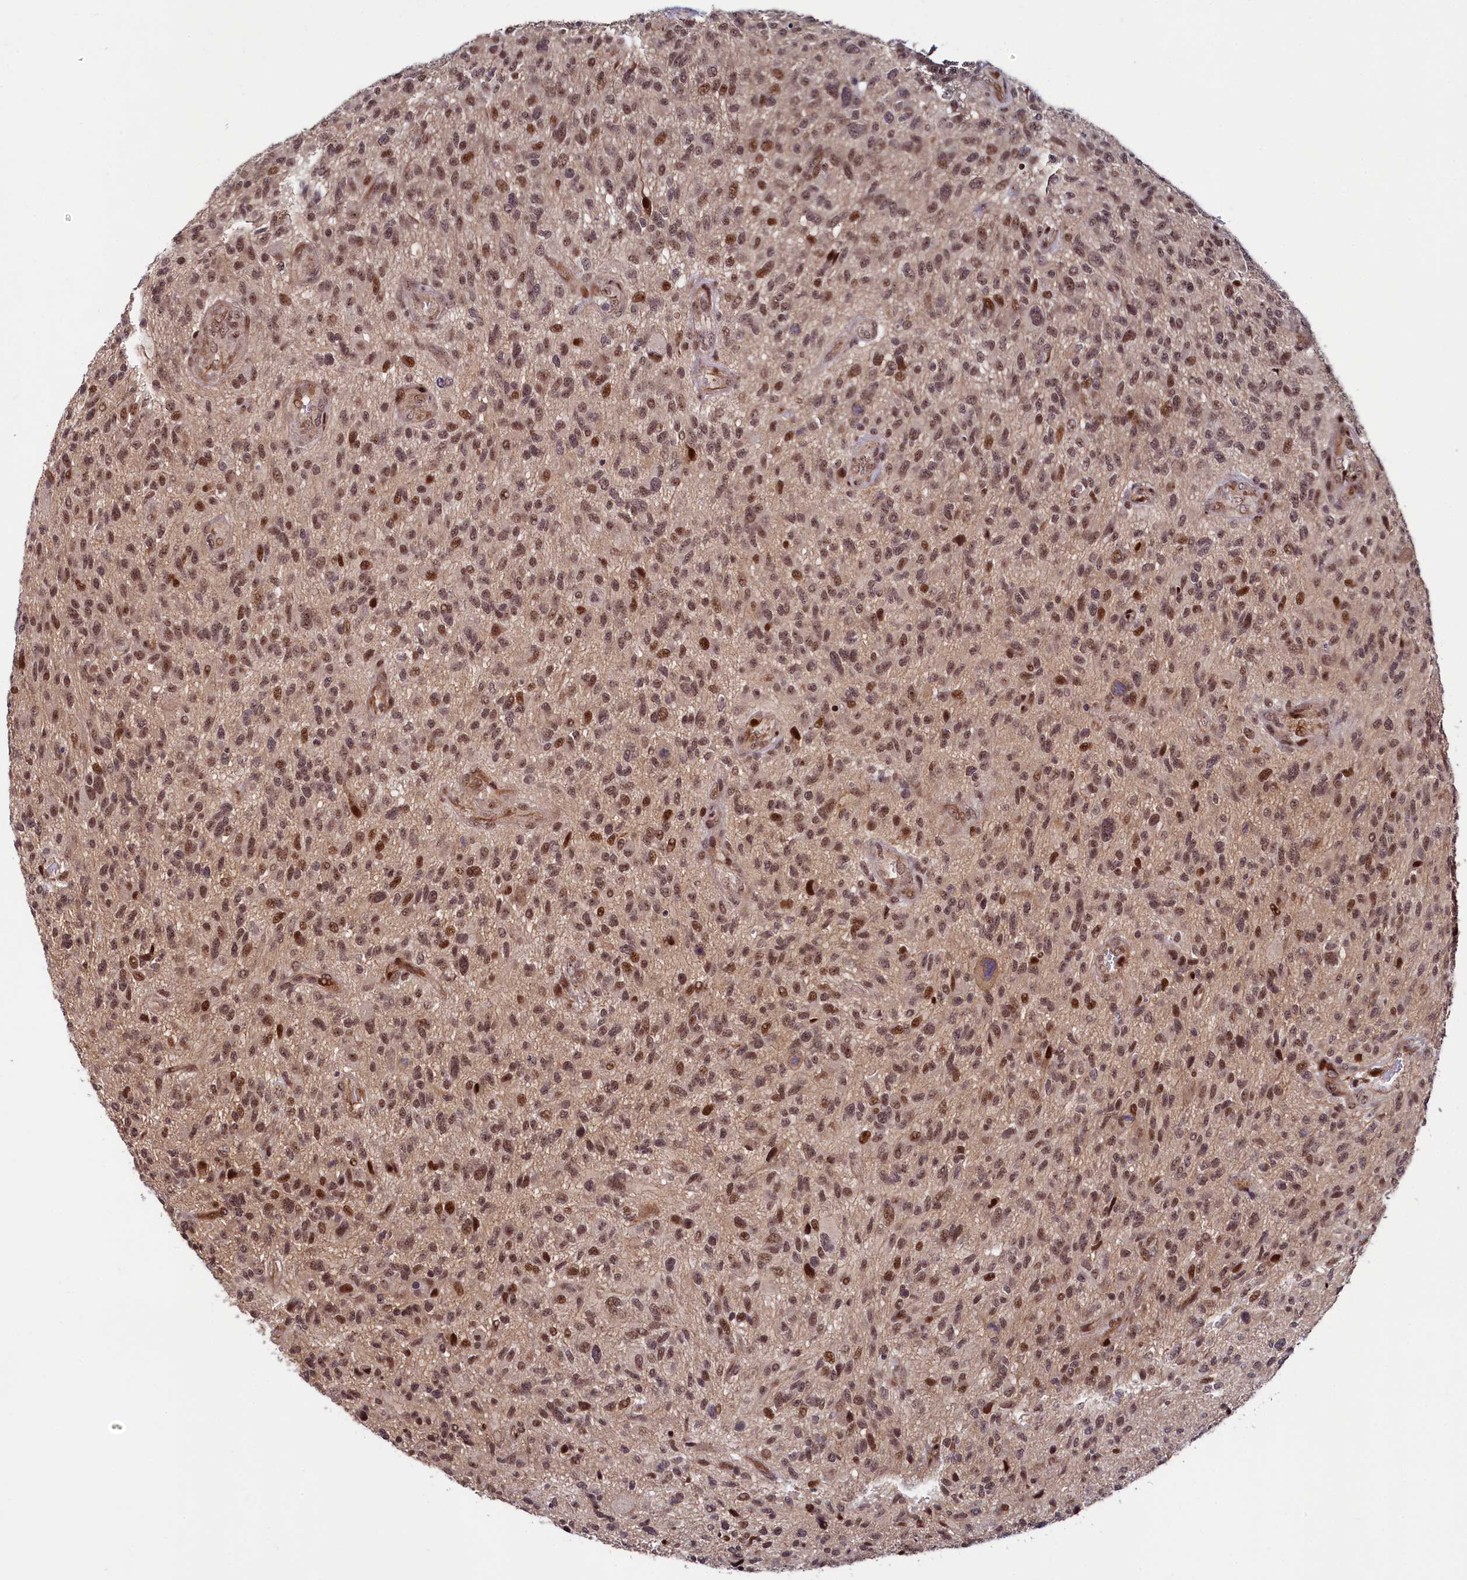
{"staining": {"intensity": "moderate", "quantity": ">75%", "location": "nuclear"}, "tissue": "glioma", "cell_type": "Tumor cells", "image_type": "cancer", "snomed": [{"axis": "morphology", "description": "Glioma, malignant, High grade"}, {"axis": "topography", "description": "Brain"}], "caption": "Moderate nuclear positivity for a protein is appreciated in approximately >75% of tumor cells of glioma using immunohistochemistry (IHC).", "gene": "LEO1", "patient": {"sex": "male", "age": 47}}